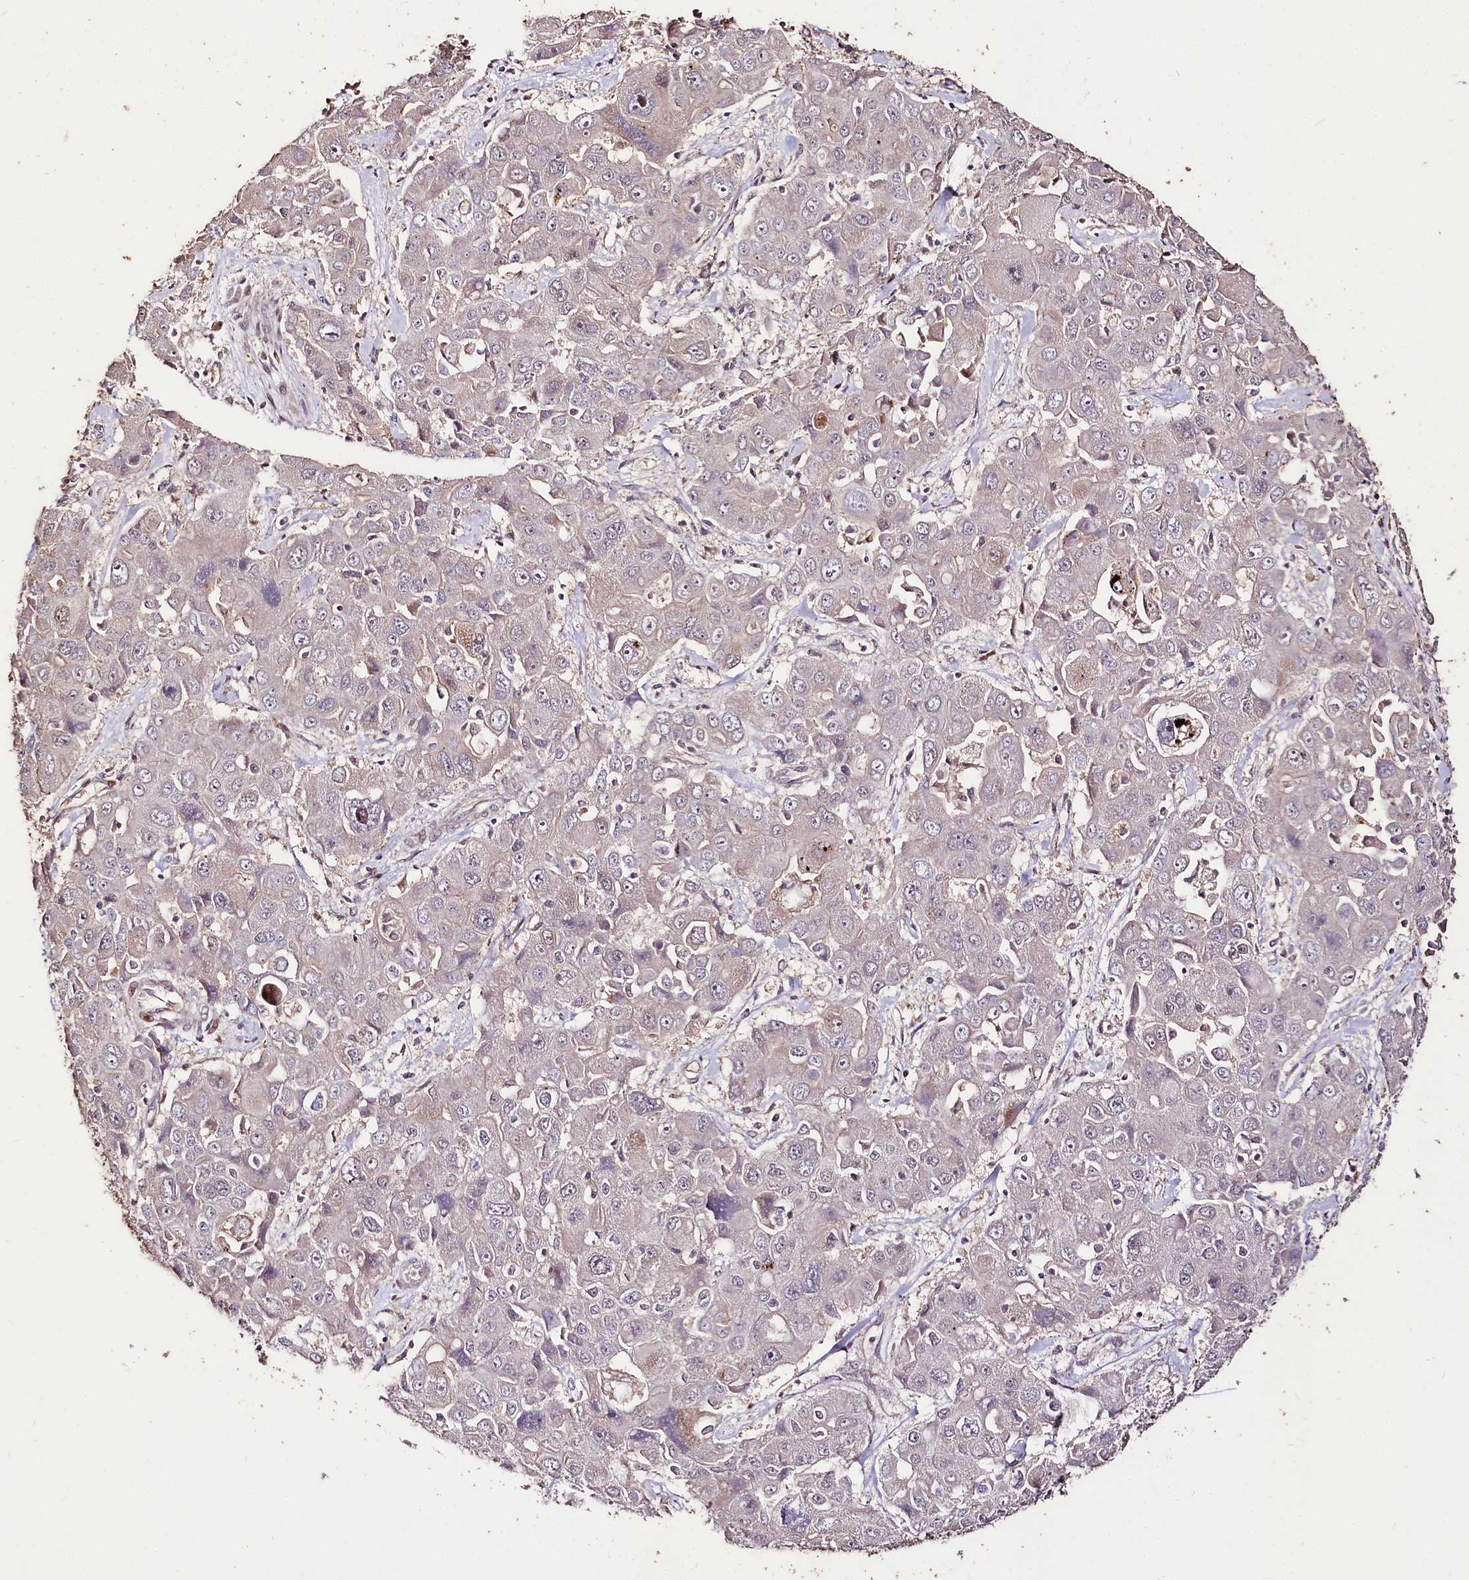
{"staining": {"intensity": "negative", "quantity": "none", "location": "none"}, "tissue": "liver cancer", "cell_type": "Tumor cells", "image_type": "cancer", "snomed": [{"axis": "morphology", "description": "Cholangiocarcinoma"}, {"axis": "topography", "description": "Liver"}], "caption": "Immunohistochemistry image of human liver cancer (cholangiocarcinoma) stained for a protein (brown), which reveals no positivity in tumor cells.", "gene": "CARD19", "patient": {"sex": "male", "age": 67}}